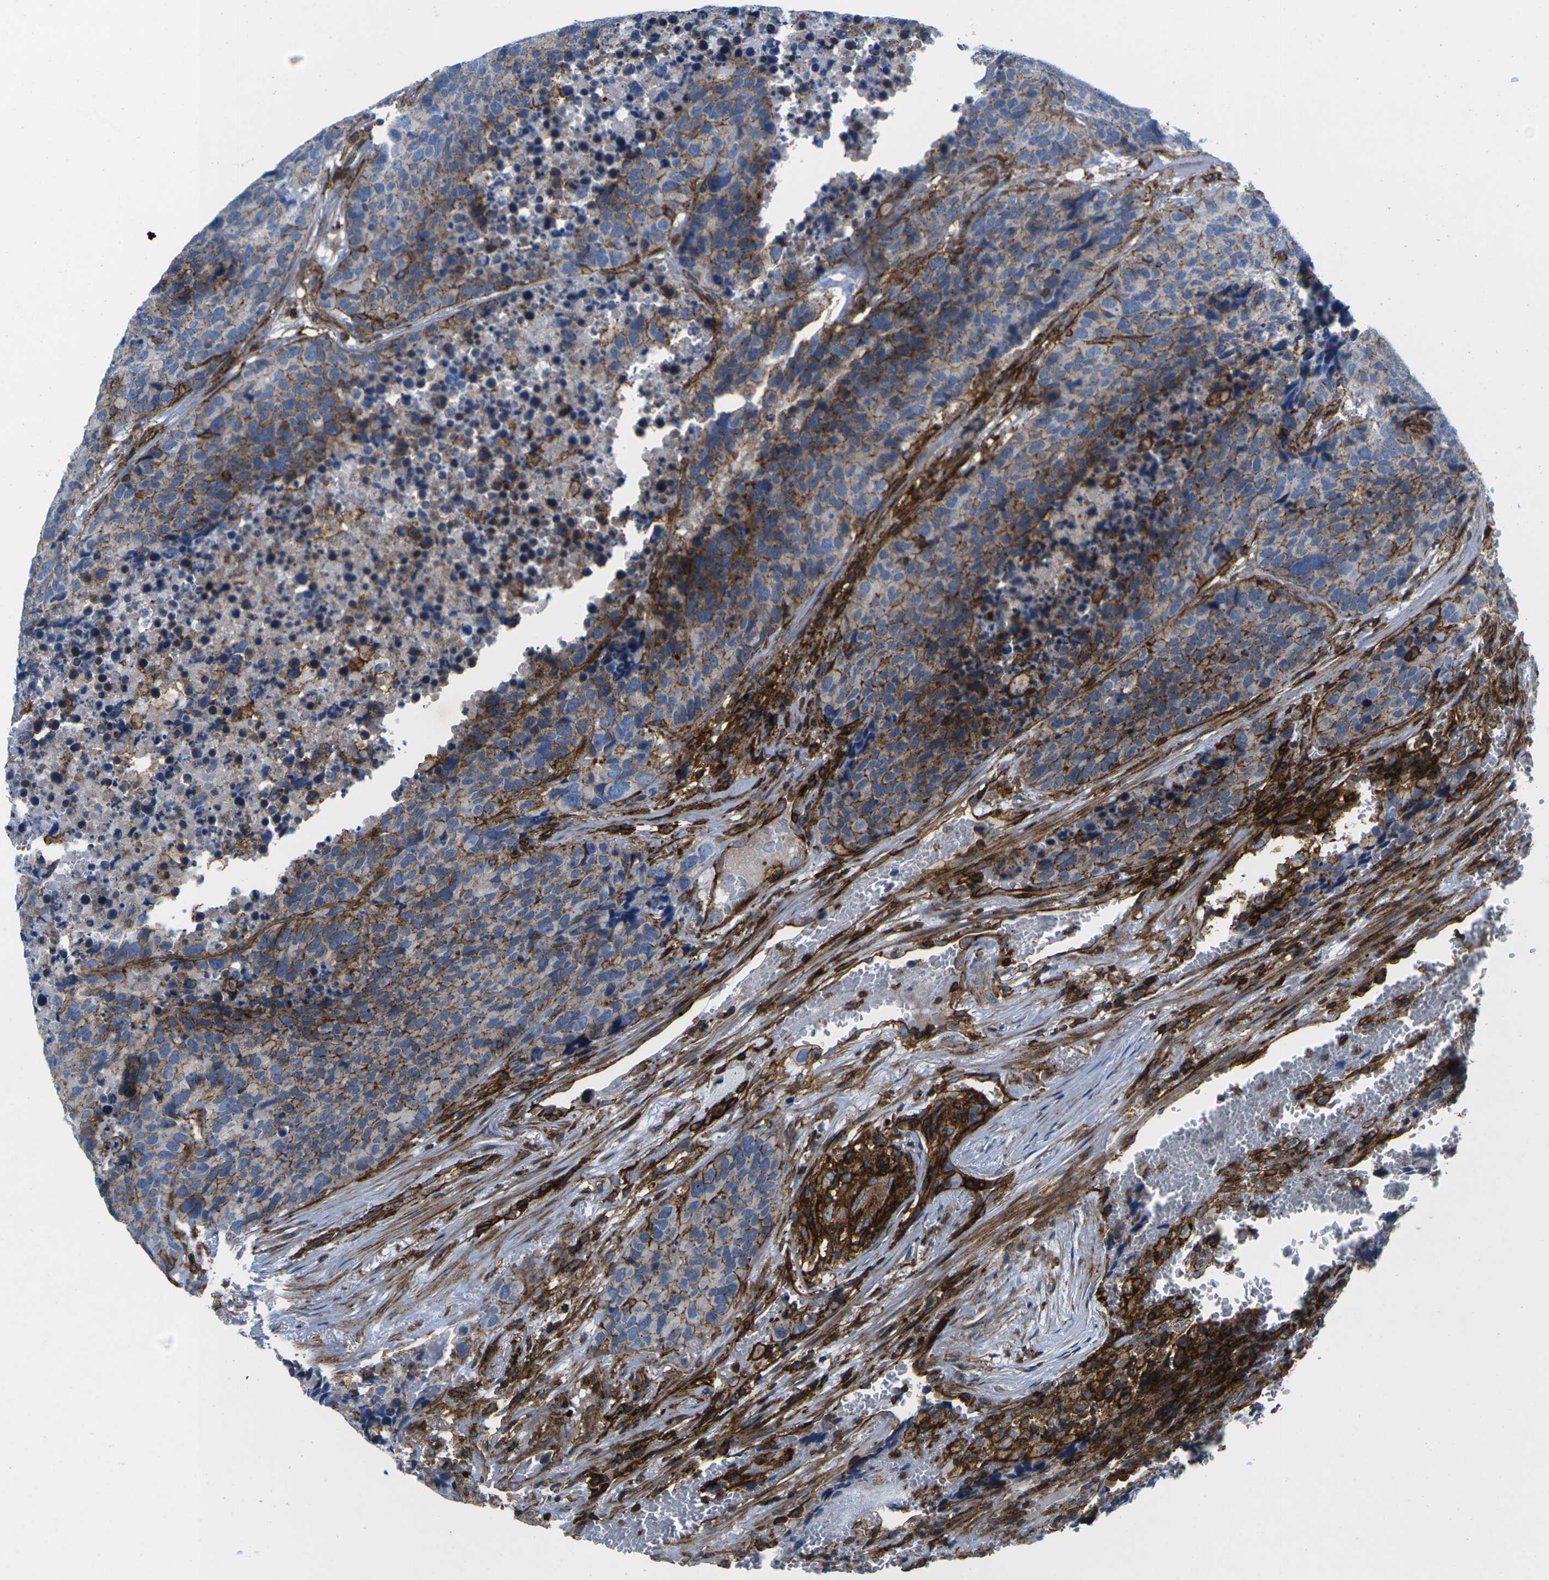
{"staining": {"intensity": "strong", "quantity": ">75%", "location": "cytoplasmic/membranous"}, "tissue": "carcinoid", "cell_type": "Tumor cells", "image_type": "cancer", "snomed": [{"axis": "morphology", "description": "Carcinoid, malignant, NOS"}, {"axis": "topography", "description": "Lung"}], "caption": "Immunohistochemical staining of human carcinoid displays strong cytoplasmic/membranous protein positivity in about >75% of tumor cells. (Brightfield microscopy of DAB IHC at high magnification).", "gene": "IQGAP1", "patient": {"sex": "male", "age": 60}}